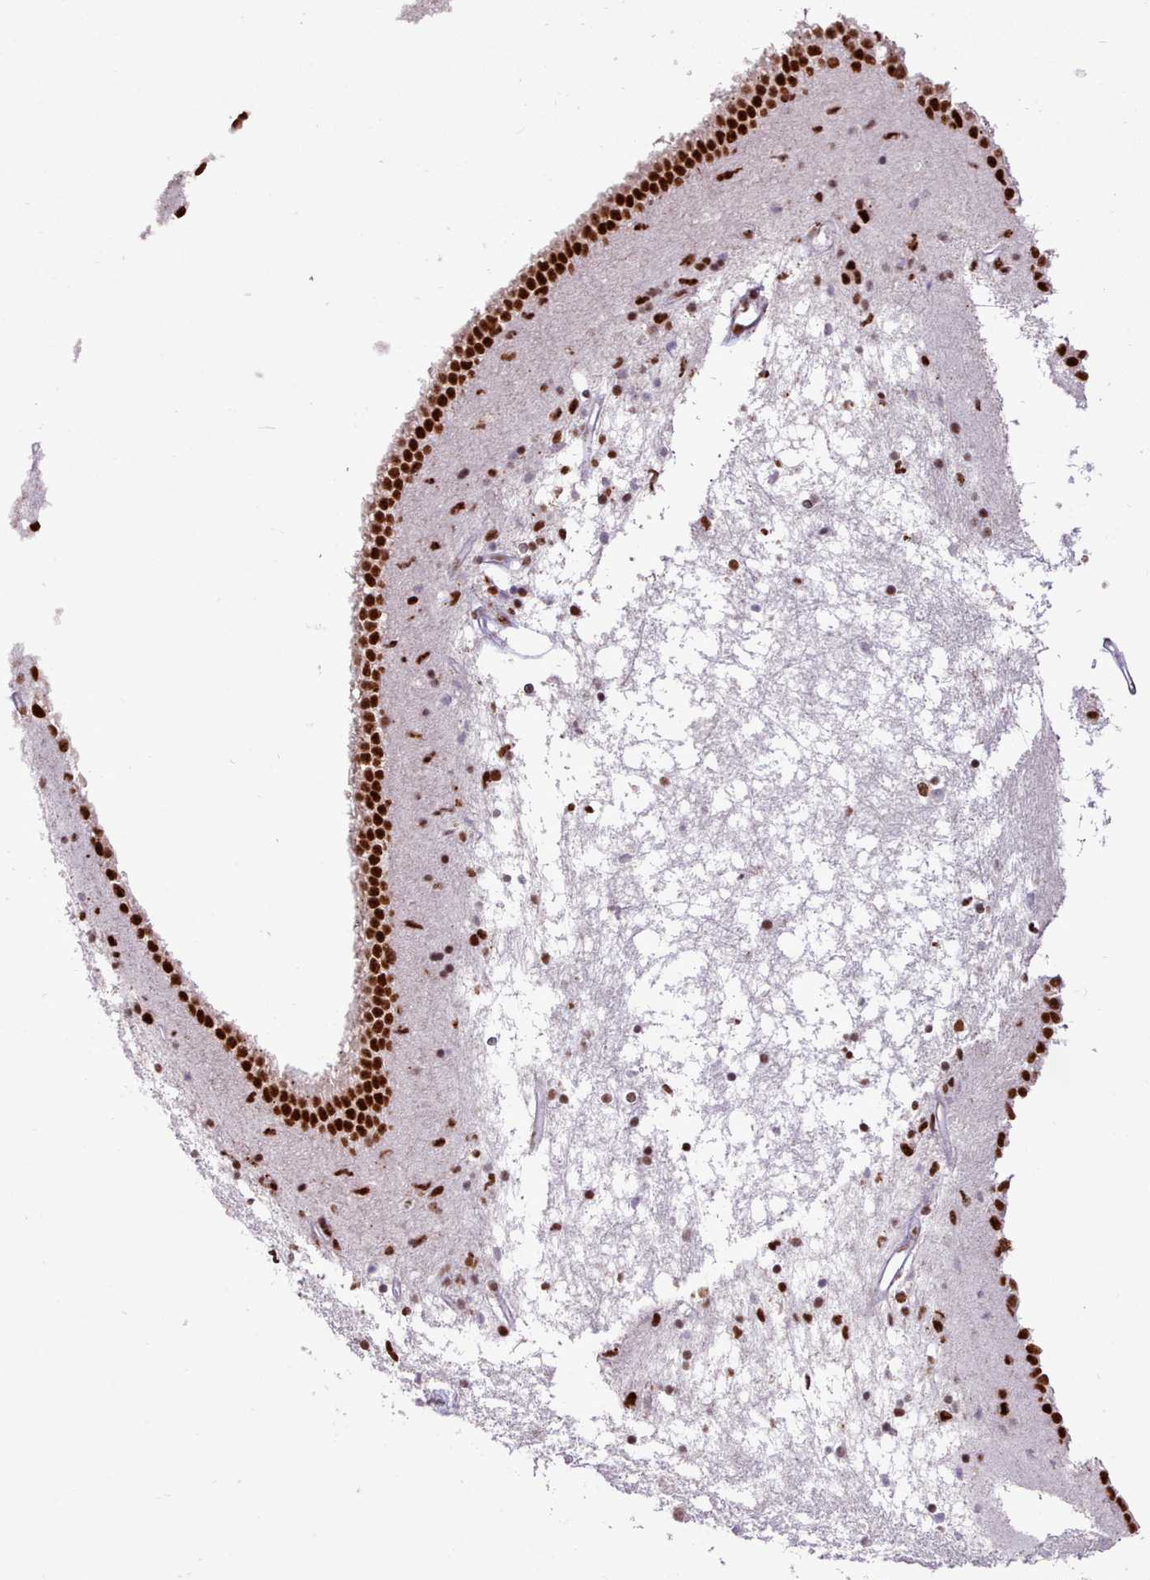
{"staining": {"intensity": "strong", "quantity": "25%-75%", "location": "nuclear"}, "tissue": "caudate", "cell_type": "Glial cells", "image_type": "normal", "snomed": [{"axis": "morphology", "description": "Normal tissue, NOS"}, {"axis": "topography", "description": "Lateral ventricle wall"}], "caption": "IHC (DAB) staining of unremarkable caudate displays strong nuclear protein staining in about 25%-75% of glial cells. (IHC, brightfield microscopy, high magnification).", "gene": "TAF15", "patient": {"sex": "male", "age": 45}}